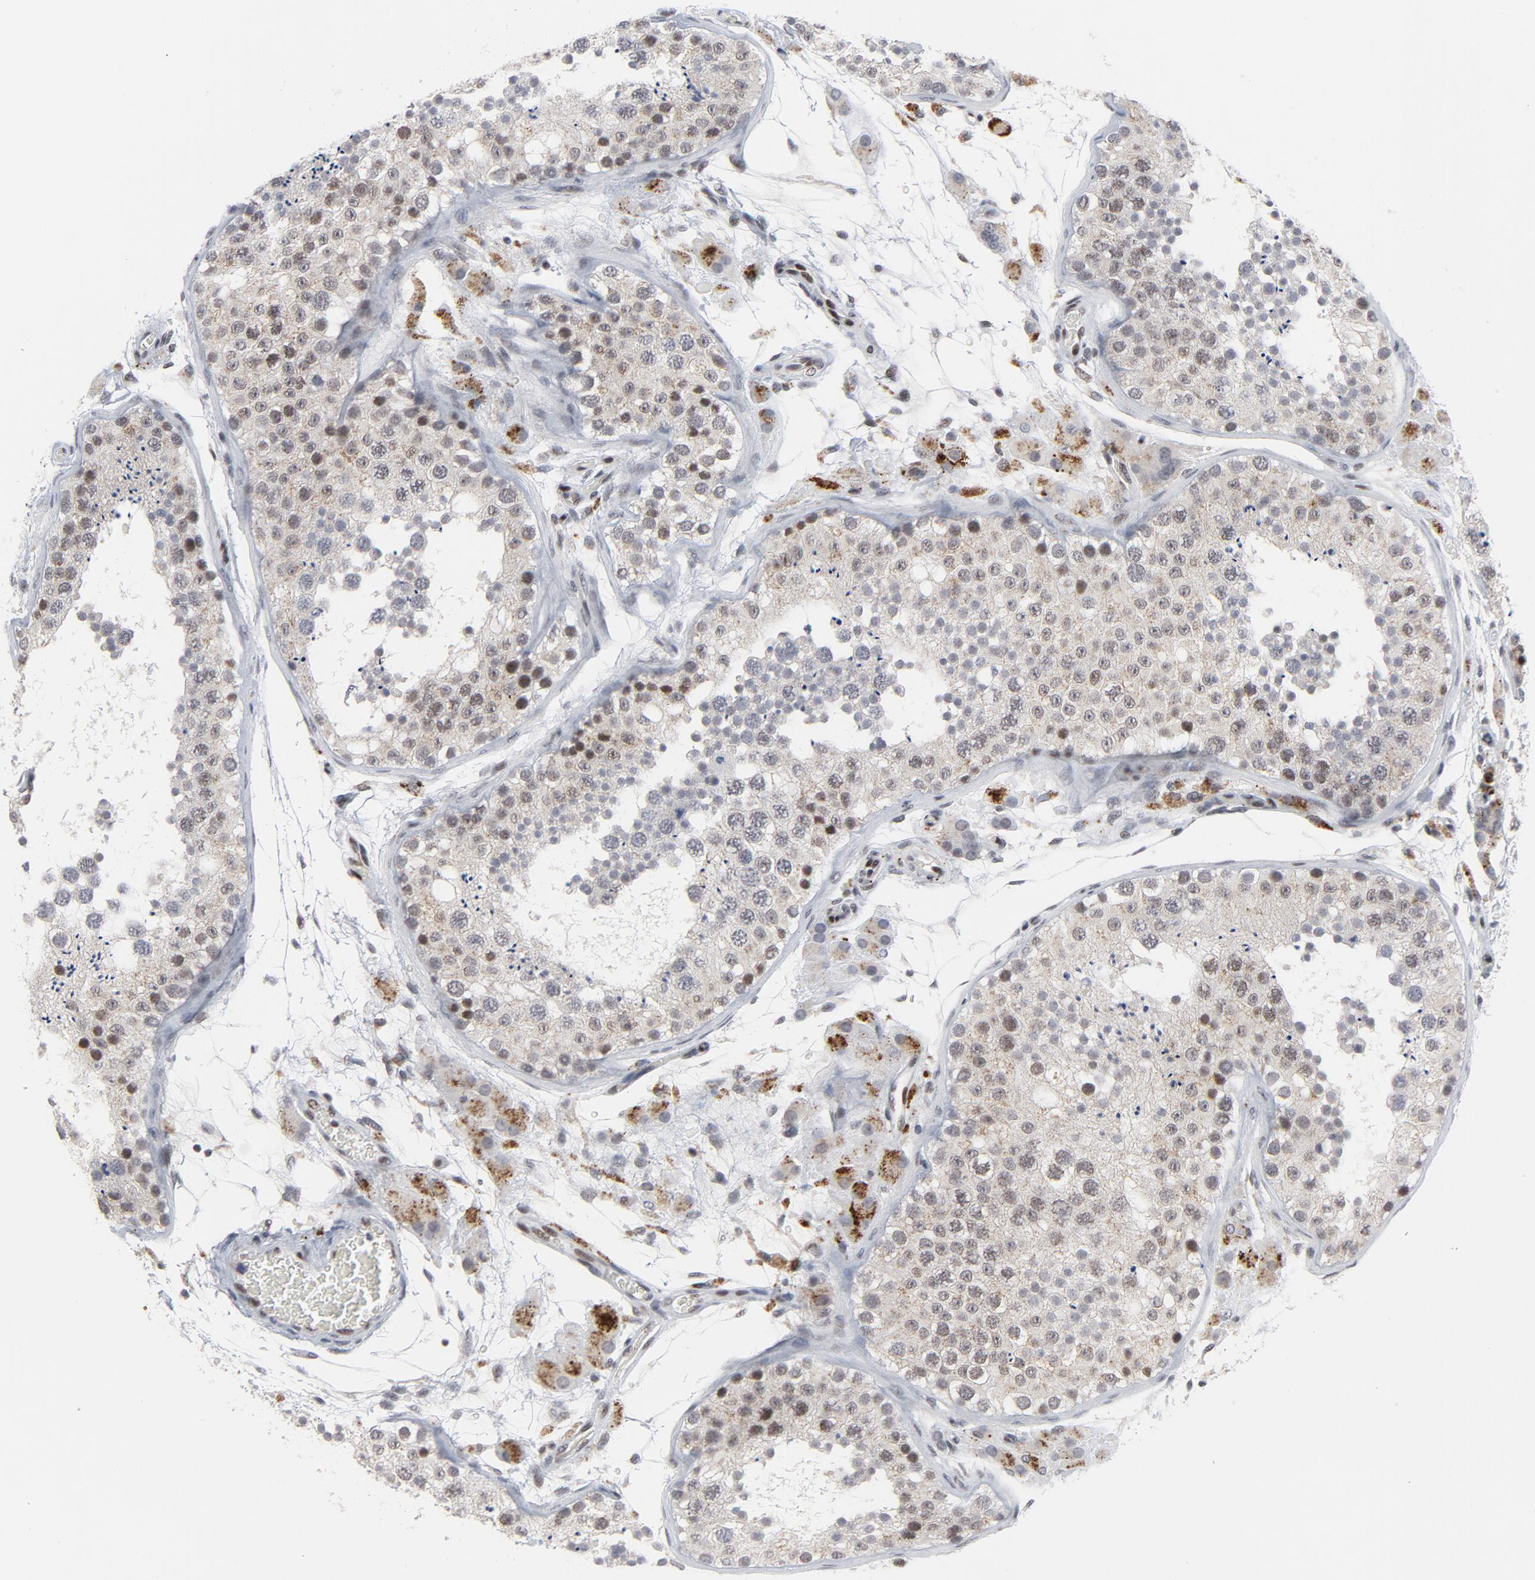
{"staining": {"intensity": "weak", "quantity": "25%-75%", "location": "cytoplasmic/membranous,nuclear"}, "tissue": "testis", "cell_type": "Cells in seminiferous ducts", "image_type": "normal", "snomed": [{"axis": "morphology", "description": "Normal tissue, NOS"}, {"axis": "topography", "description": "Testis"}], "caption": "Immunohistochemical staining of unremarkable human testis shows 25%-75% levels of weak cytoplasmic/membranous,nuclear protein staining in approximately 25%-75% of cells in seminiferous ducts. (DAB = brown stain, brightfield microscopy at high magnification).", "gene": "GABPA", "patient": {"sex": "male", "age": 26}}